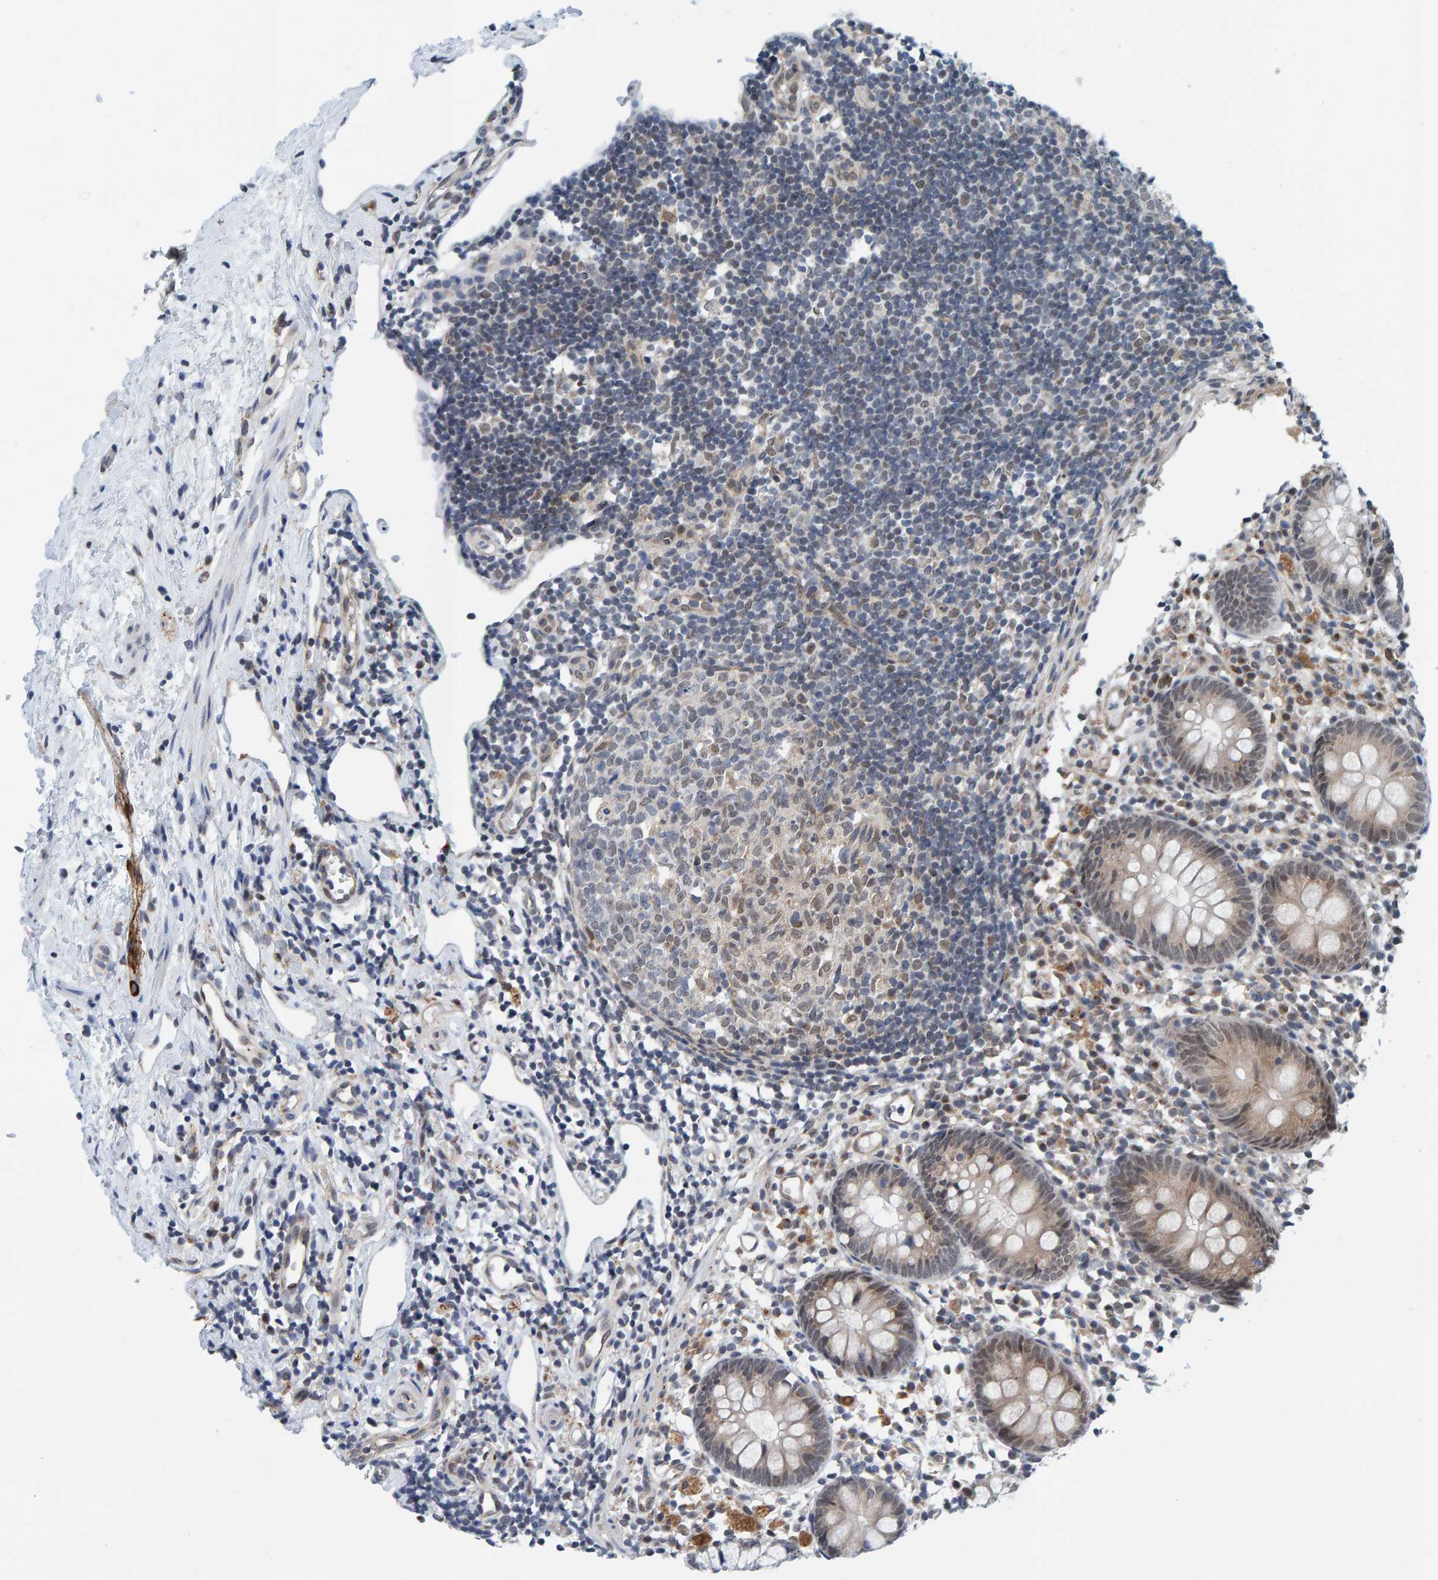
{"staining": {"intensity": "moderate", "quantity": "25%-75%", "location": "cytoplasmic/membranous"}, "tissue": "appendix", "cell_type": "Glandular cells", "image_type": "normal", "snomed": [{"axis": "morphology", "description": "Normal tissue, NOS"}, {"axis": "topography", "description": "Appendix"}], "caption": "Benign appendix shows moderate cytoplasmic/membranous expression in about 25%-75% of glandular cells The staining is performed using DAB brown chromogen to label protein expression. The nuclei are counter-stained blue using hematoxylin..", "gene": "SCRN2", "patient": {"sex": "female", "age": 20}}